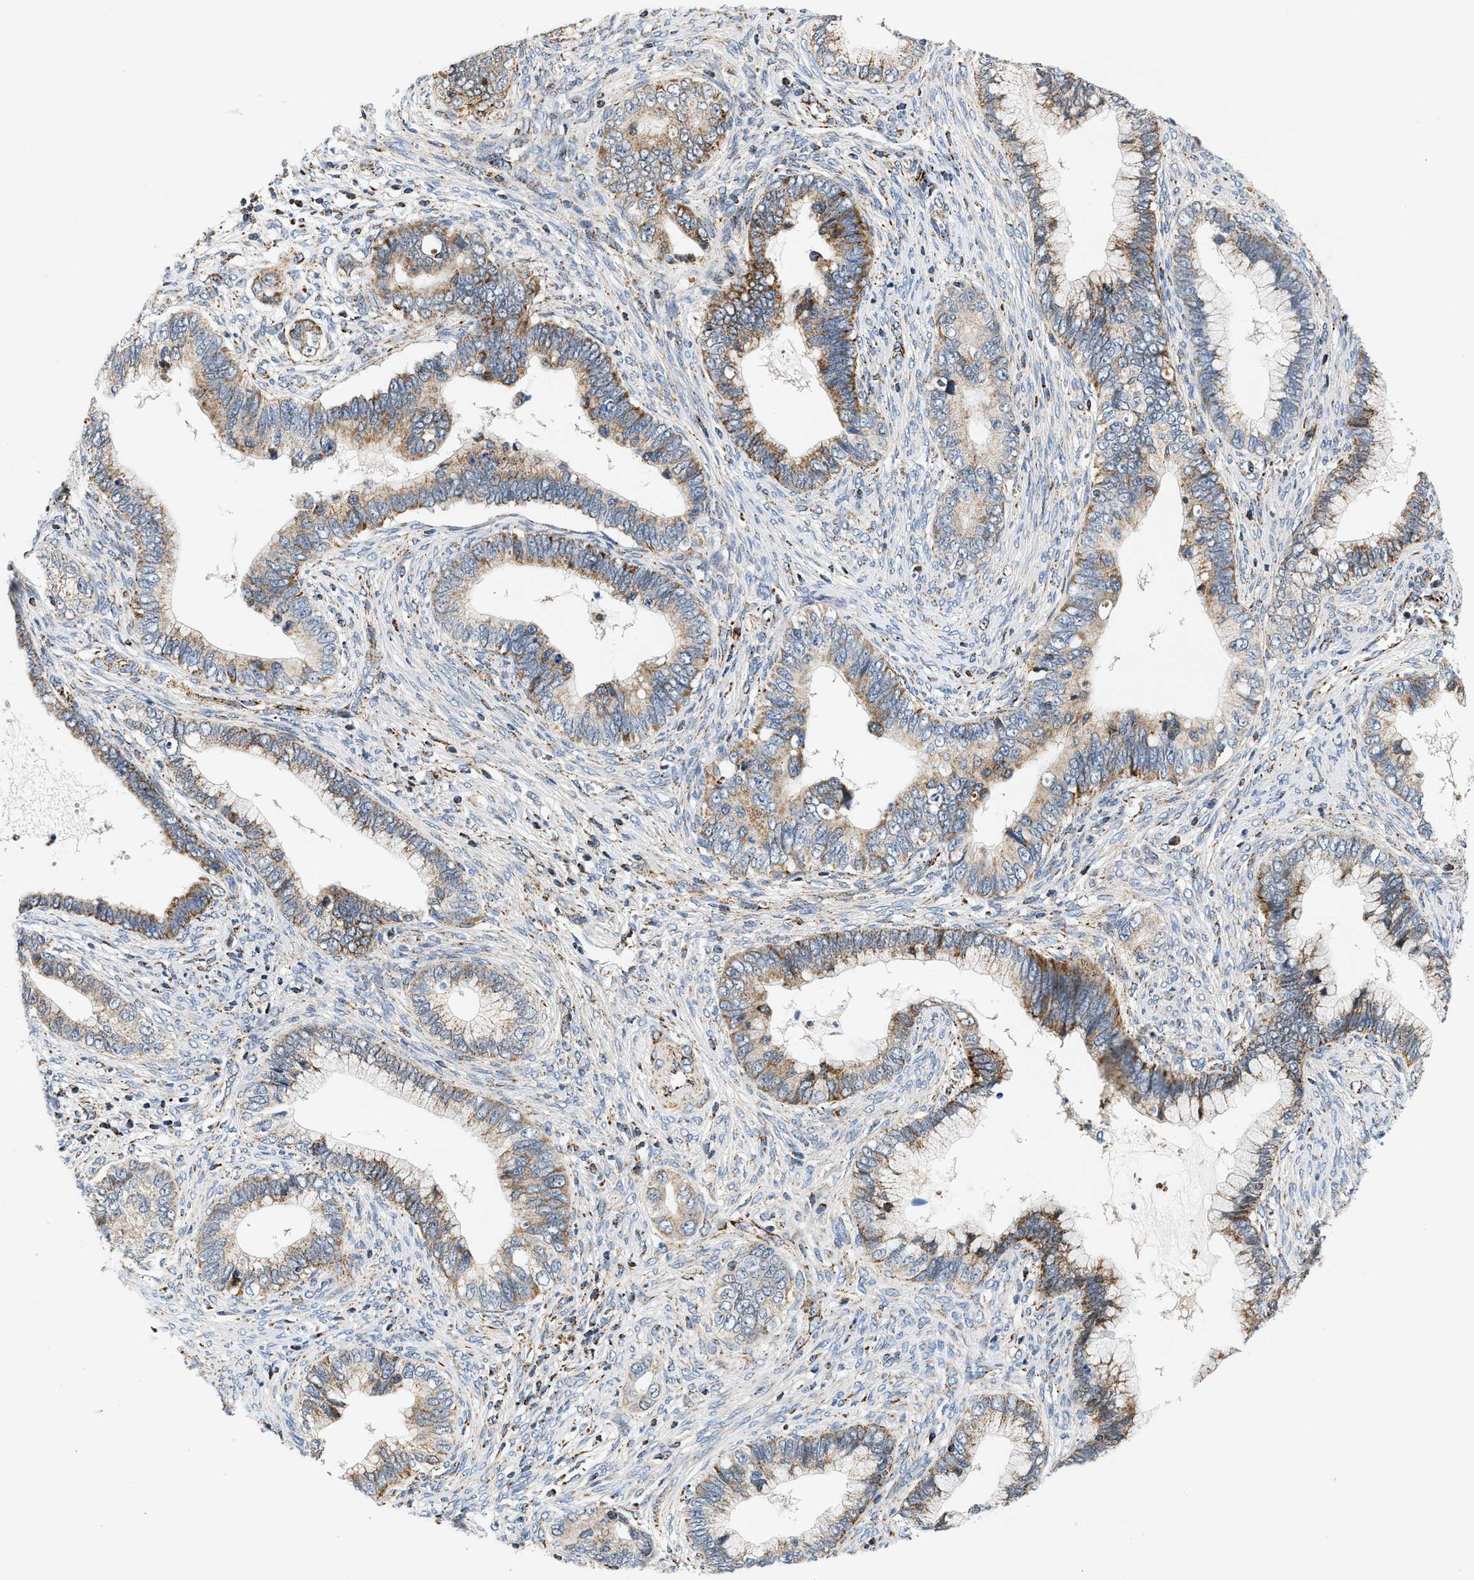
{"staining": {"intensity": "moderate", "quantity": "25%-75%", "location": "cytoplasmic/membranous"}, "tissue": "cervical cancer", "cell_type": "Tumor cells", "image_type": "cancer", "snomed": [{"axis": "morphology", "description": "Adenocarcinoma, NOS"}, {"axis": "topography", "description": "Cervix"}], "caption": "Cervical cancer stained with IHC exhibits moderate cytoplasmic/membranous positivity in approximately 25%-75% of tumor cells.", "gene": "PDE1A", "patient": {"sex": "female", "age": 44}}